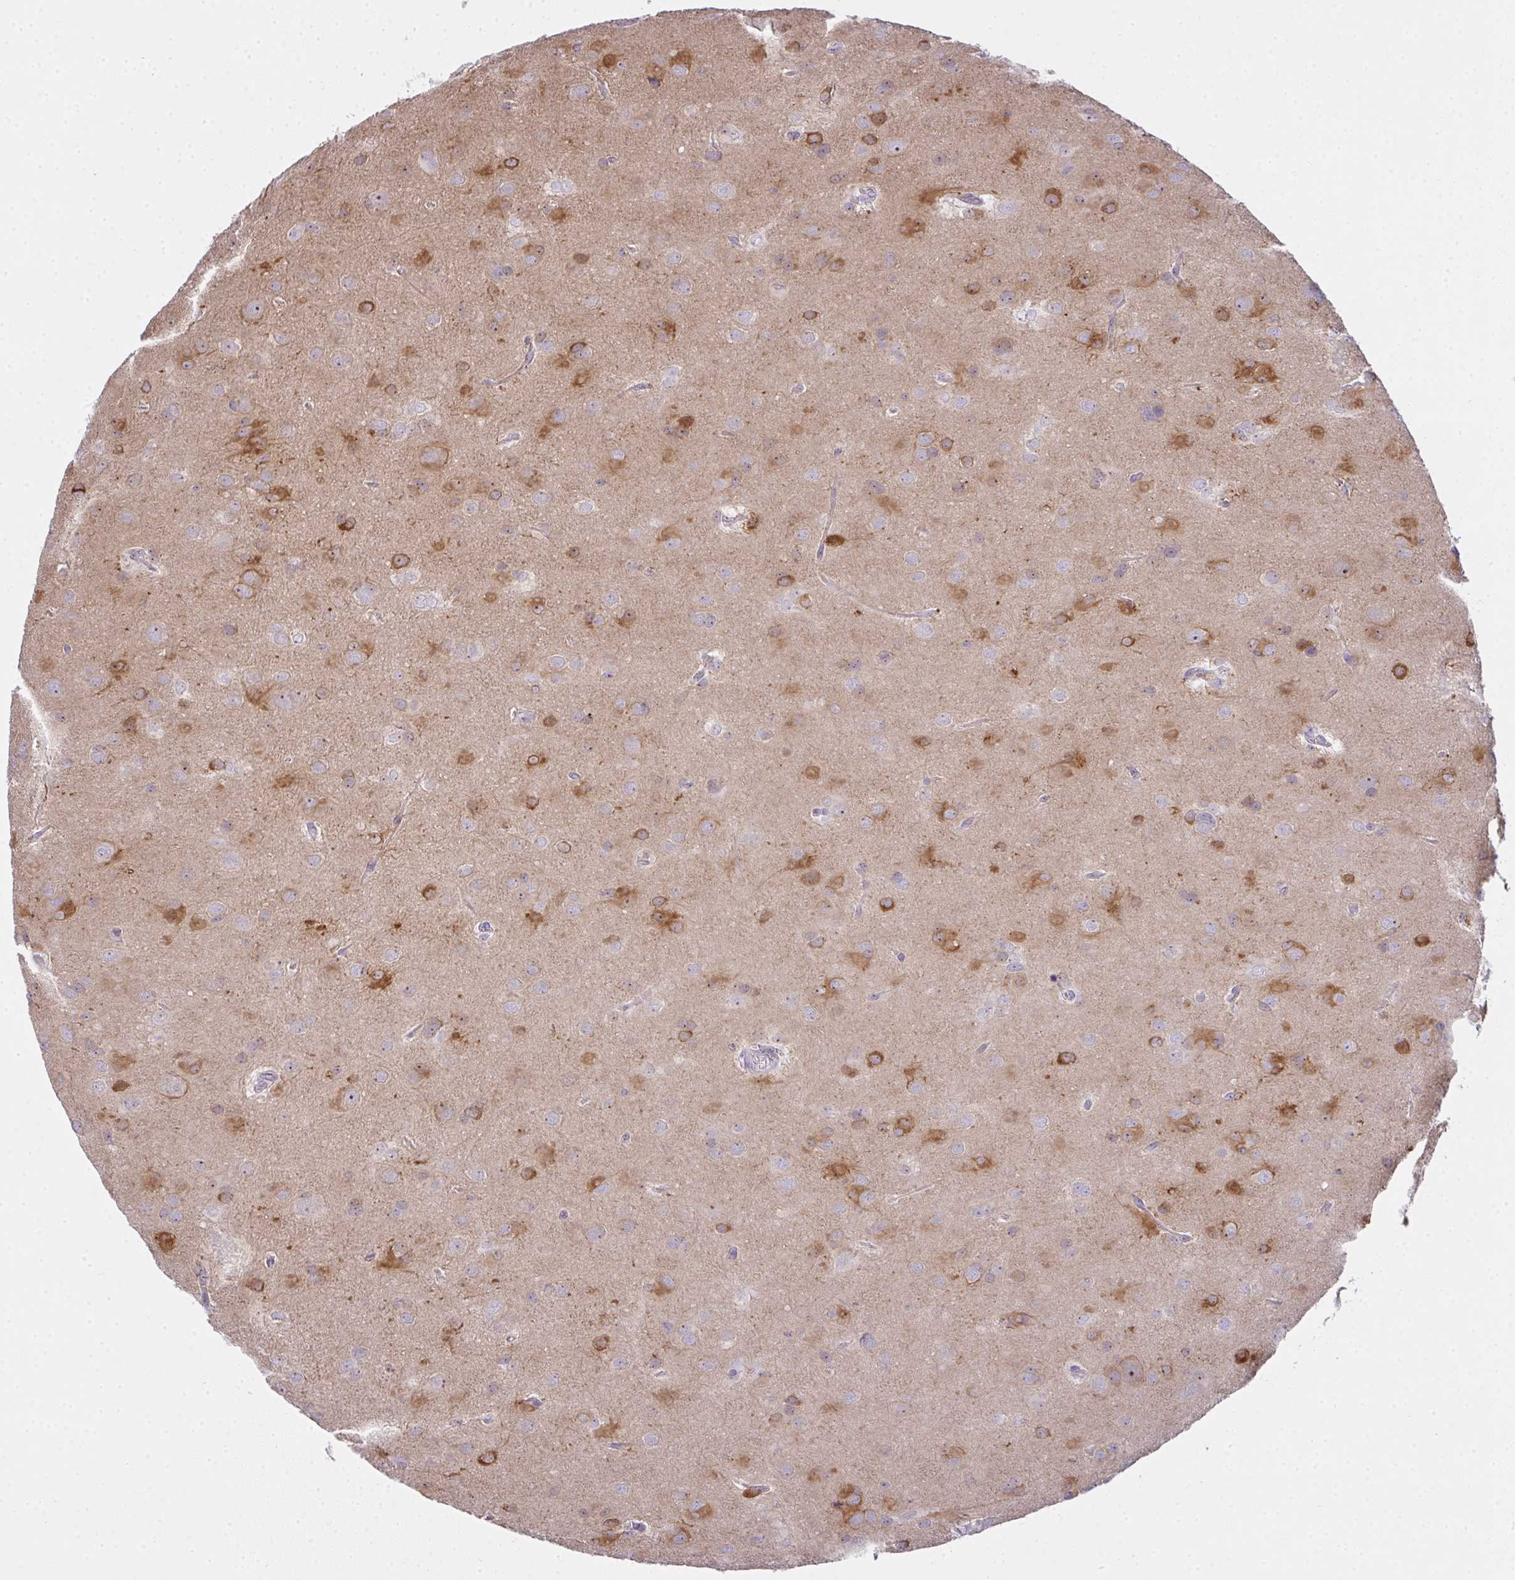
{"staining": {"intensity": "negative", "quantity": "none", "location": "none"}, "tissue": "glioma", "cell_type": "Tumor cells", "image_type": "cancer", "snomed": [{"axis": "morphology", "description": "Glioma, malignant, Low grade"}, {"axis": "topography", "description": "Brain"}], "caption": "High power microscopy micrograph of an immunohistochemistry (IHC) image of glioma, revealing no significant staining in tumor cells.", "gene": "NT5C1A", "patient": {"sex": "male", "age": 58}}